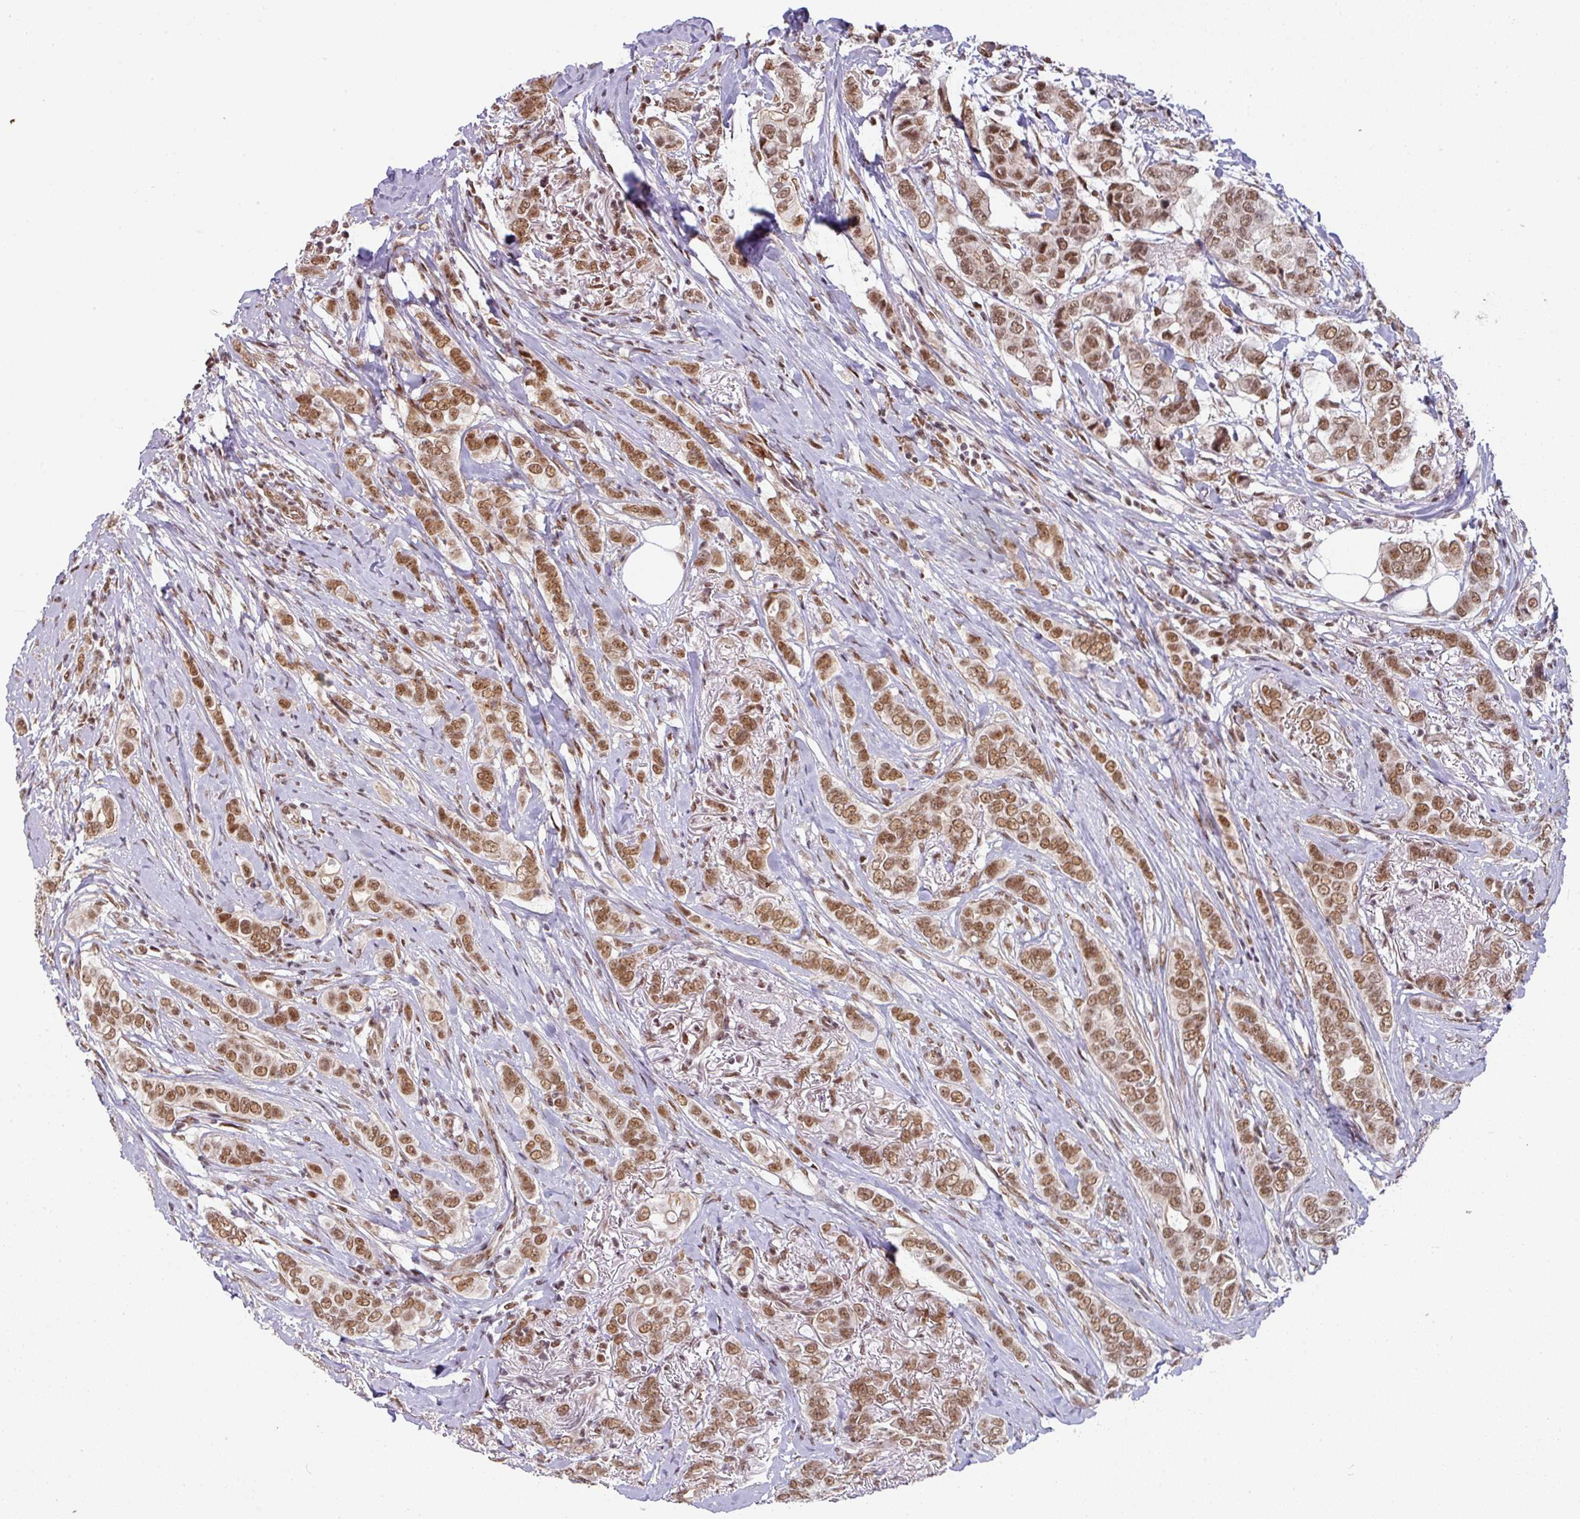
{"staining": {"intensity": "moderate", "quantity": ">75%", "location": "nuclear"}, "tissue": "breast cancer", "cell_type": "Tumor cells", "image_type": "cancer", "snomed": [{"axis": "morphology", "description": "Lobular carcinoma"}, {"axis": "topography", "description": "Breast"}], "caption": "Immunohistochemistry (IHC) image of breast lobular carcinoma stained for a protein (brown), which displays medium levels of moderate nuclear positivity in approximately >75% of tumor cells.", "gene": "NCOA5", "patient": {"sex": "female", "age": 51}}